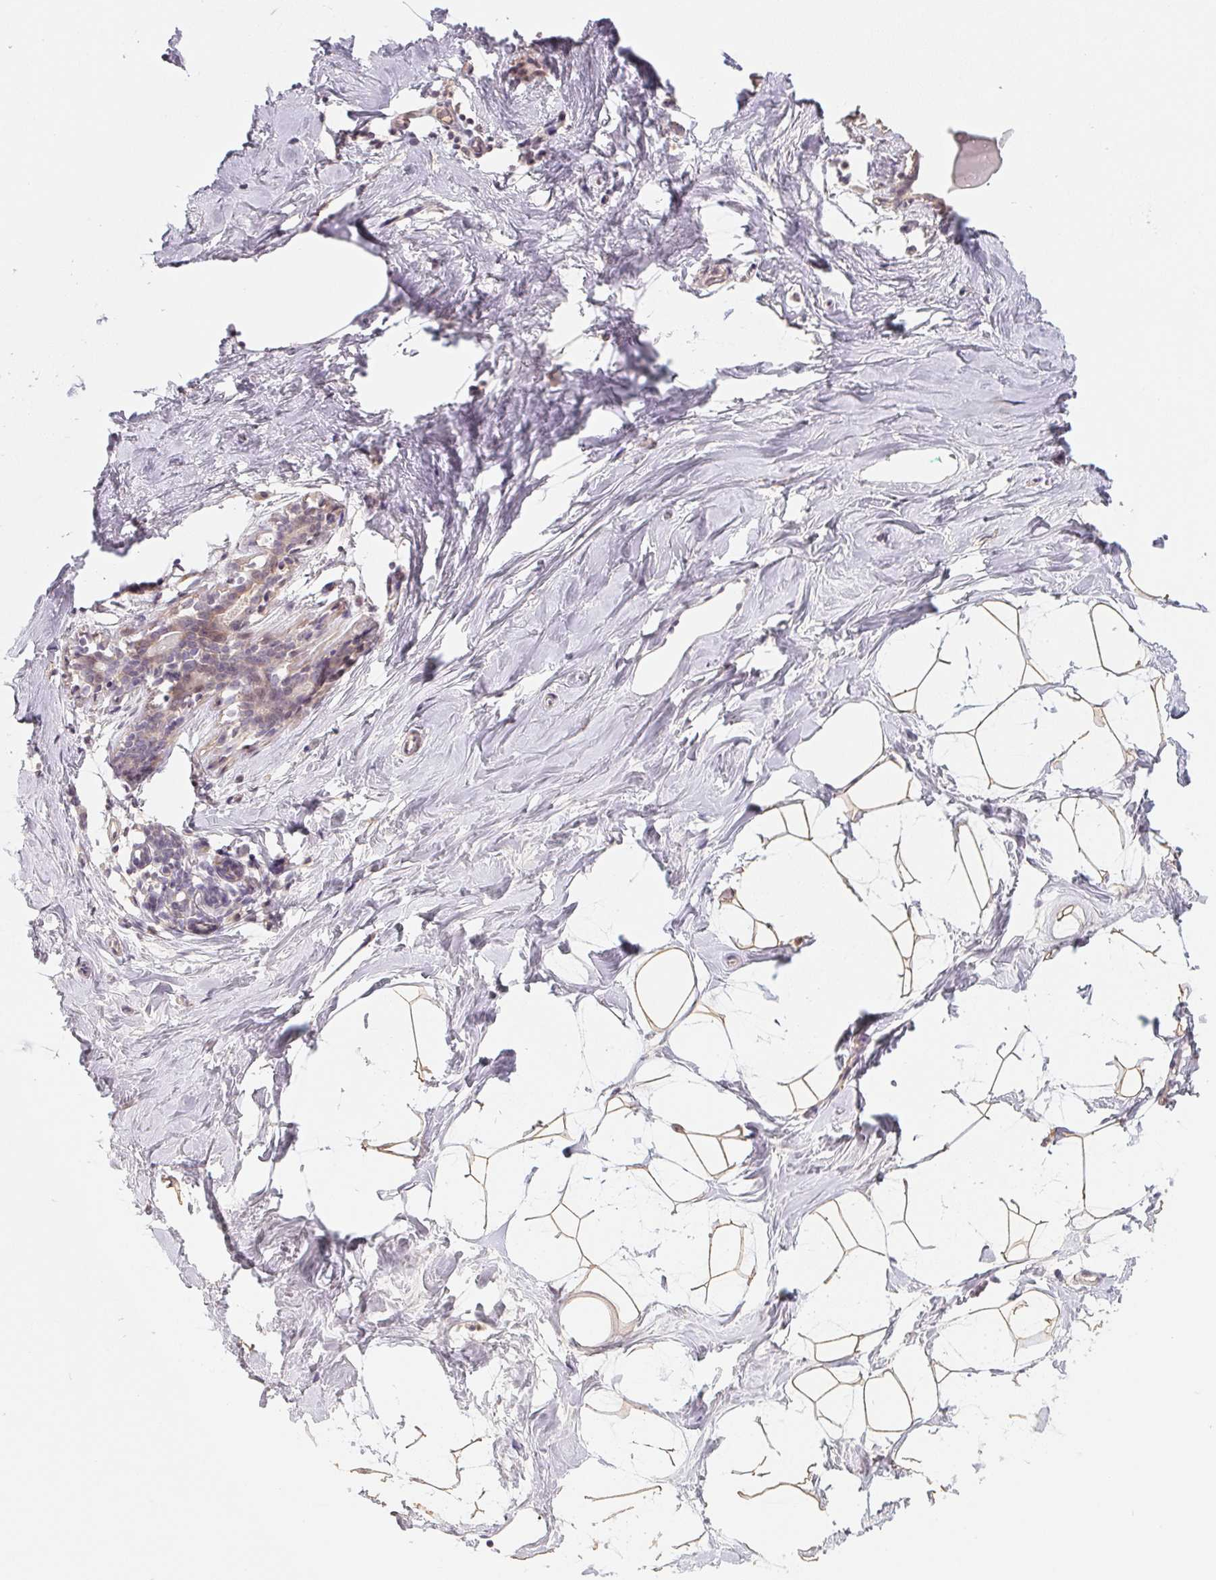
{"staining": {"intensity": "weak", "quantity": "25%-75%", "location": "cytoplasmic/membranous,nuclear"}, "tissue": "breast", "cell_type": "Adipocytes", "image_type": "normal", "snomed": [{"axis": "morphology", "description": "Normal tissue, NOS"}, {"axis": "topography", "description": "Breast"}], "caption": "Protein expression by immunohistochemistry displays weak cytoplasmic/membranous,nuclear expression in approximately 25%-75% of adipocytes in benign breast.", "gene": "KIFC1", "patient": {"sex": "female", "age": 32}}